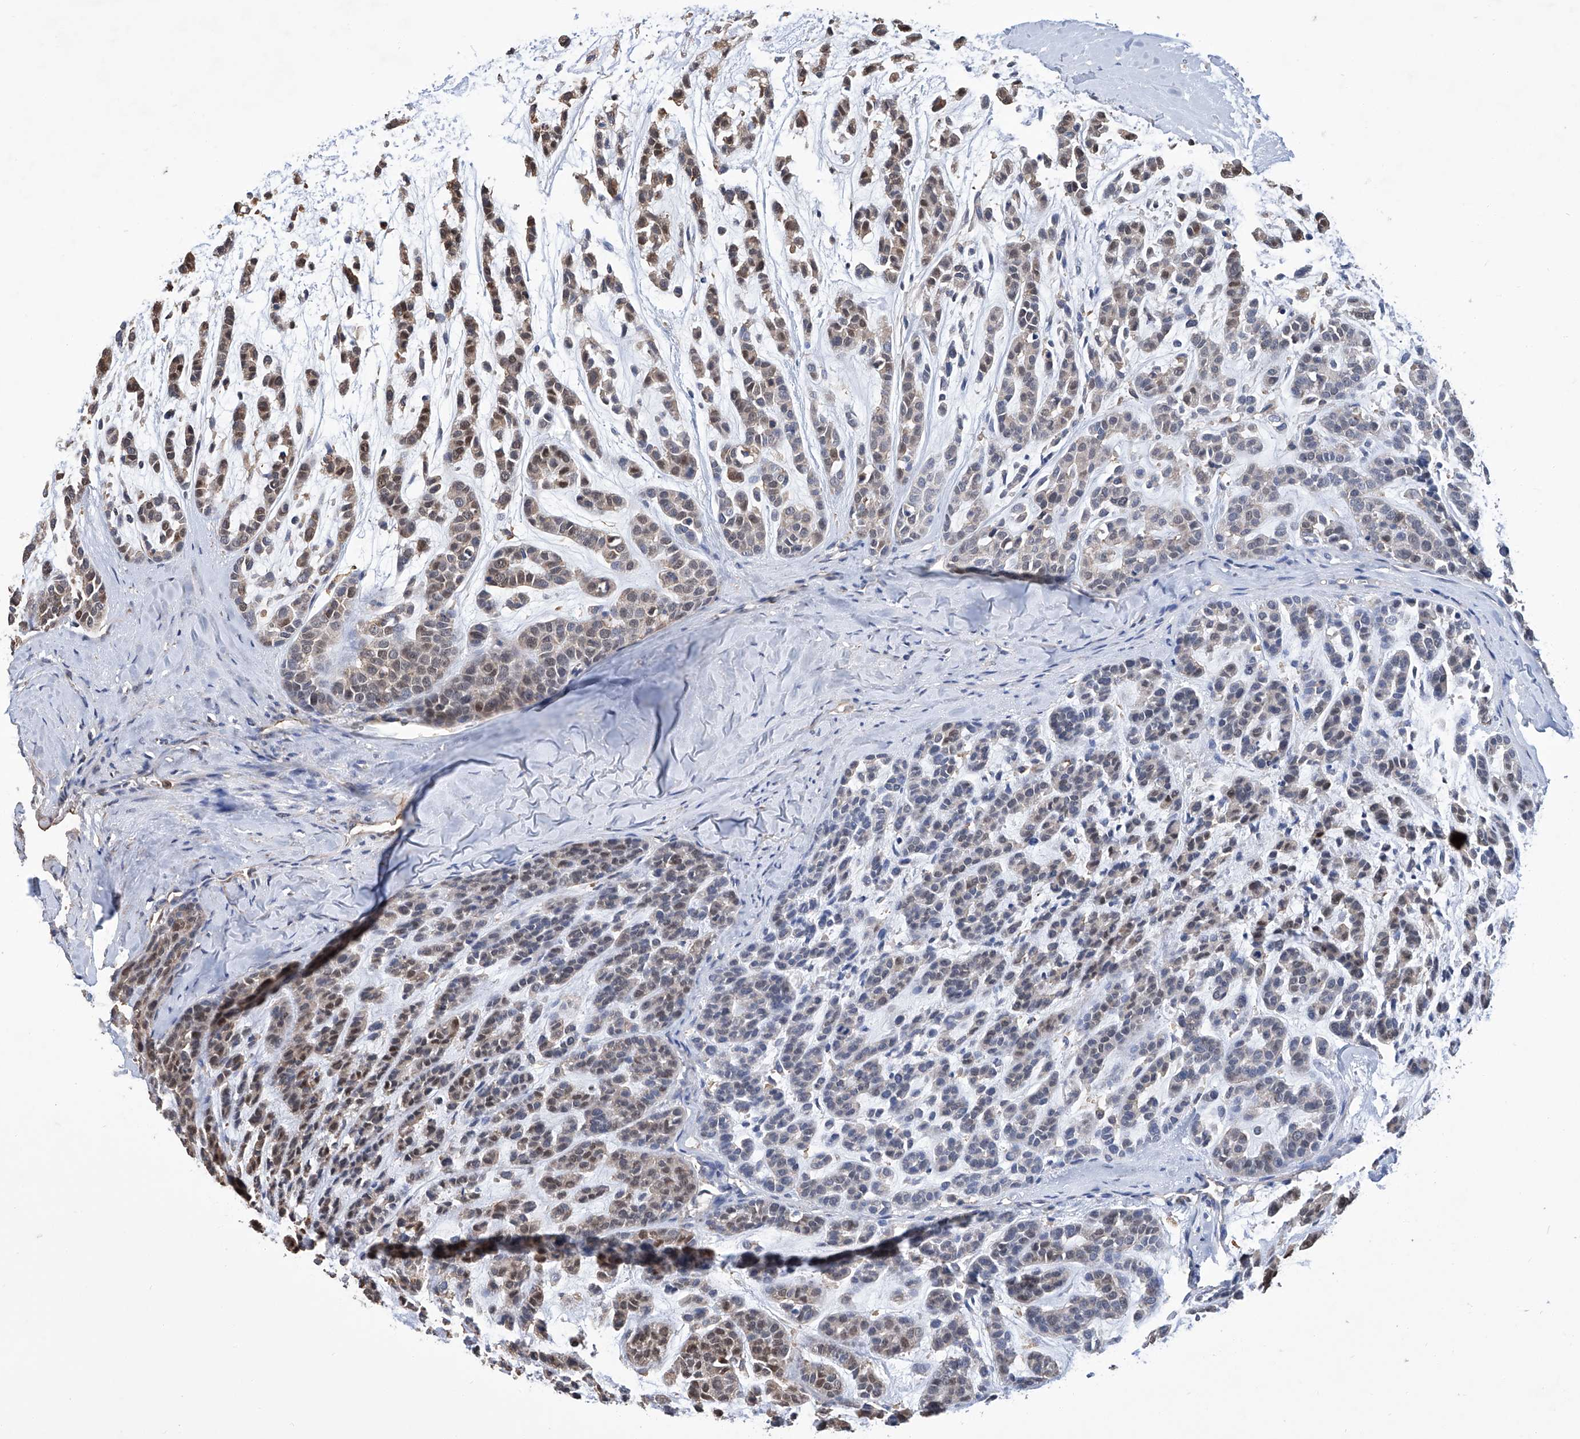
{"staining": {"intensity": "weak", "quantity": "25%-75%", "location": "cytoplasmic/membranous"}, "tissue": "head and neck cancer", "cell_type": "Tumor cells", "image_type": "cancer", "snomed": [{"axis": "morphology", "description": "Adenocarcinoma, NOS"}, {"axis": "morphology", "description": "Adenoma, NOS"}, {"axis": "topography", "description": "Head-Neck"}], "caption": "Tumor cells show low levels of weak cytoplasmic/membranous staining in about 25%-75% of cells in human head and neck cancer.", "gene": "GPT", "patient": {"sex": "female", "age": 55}}